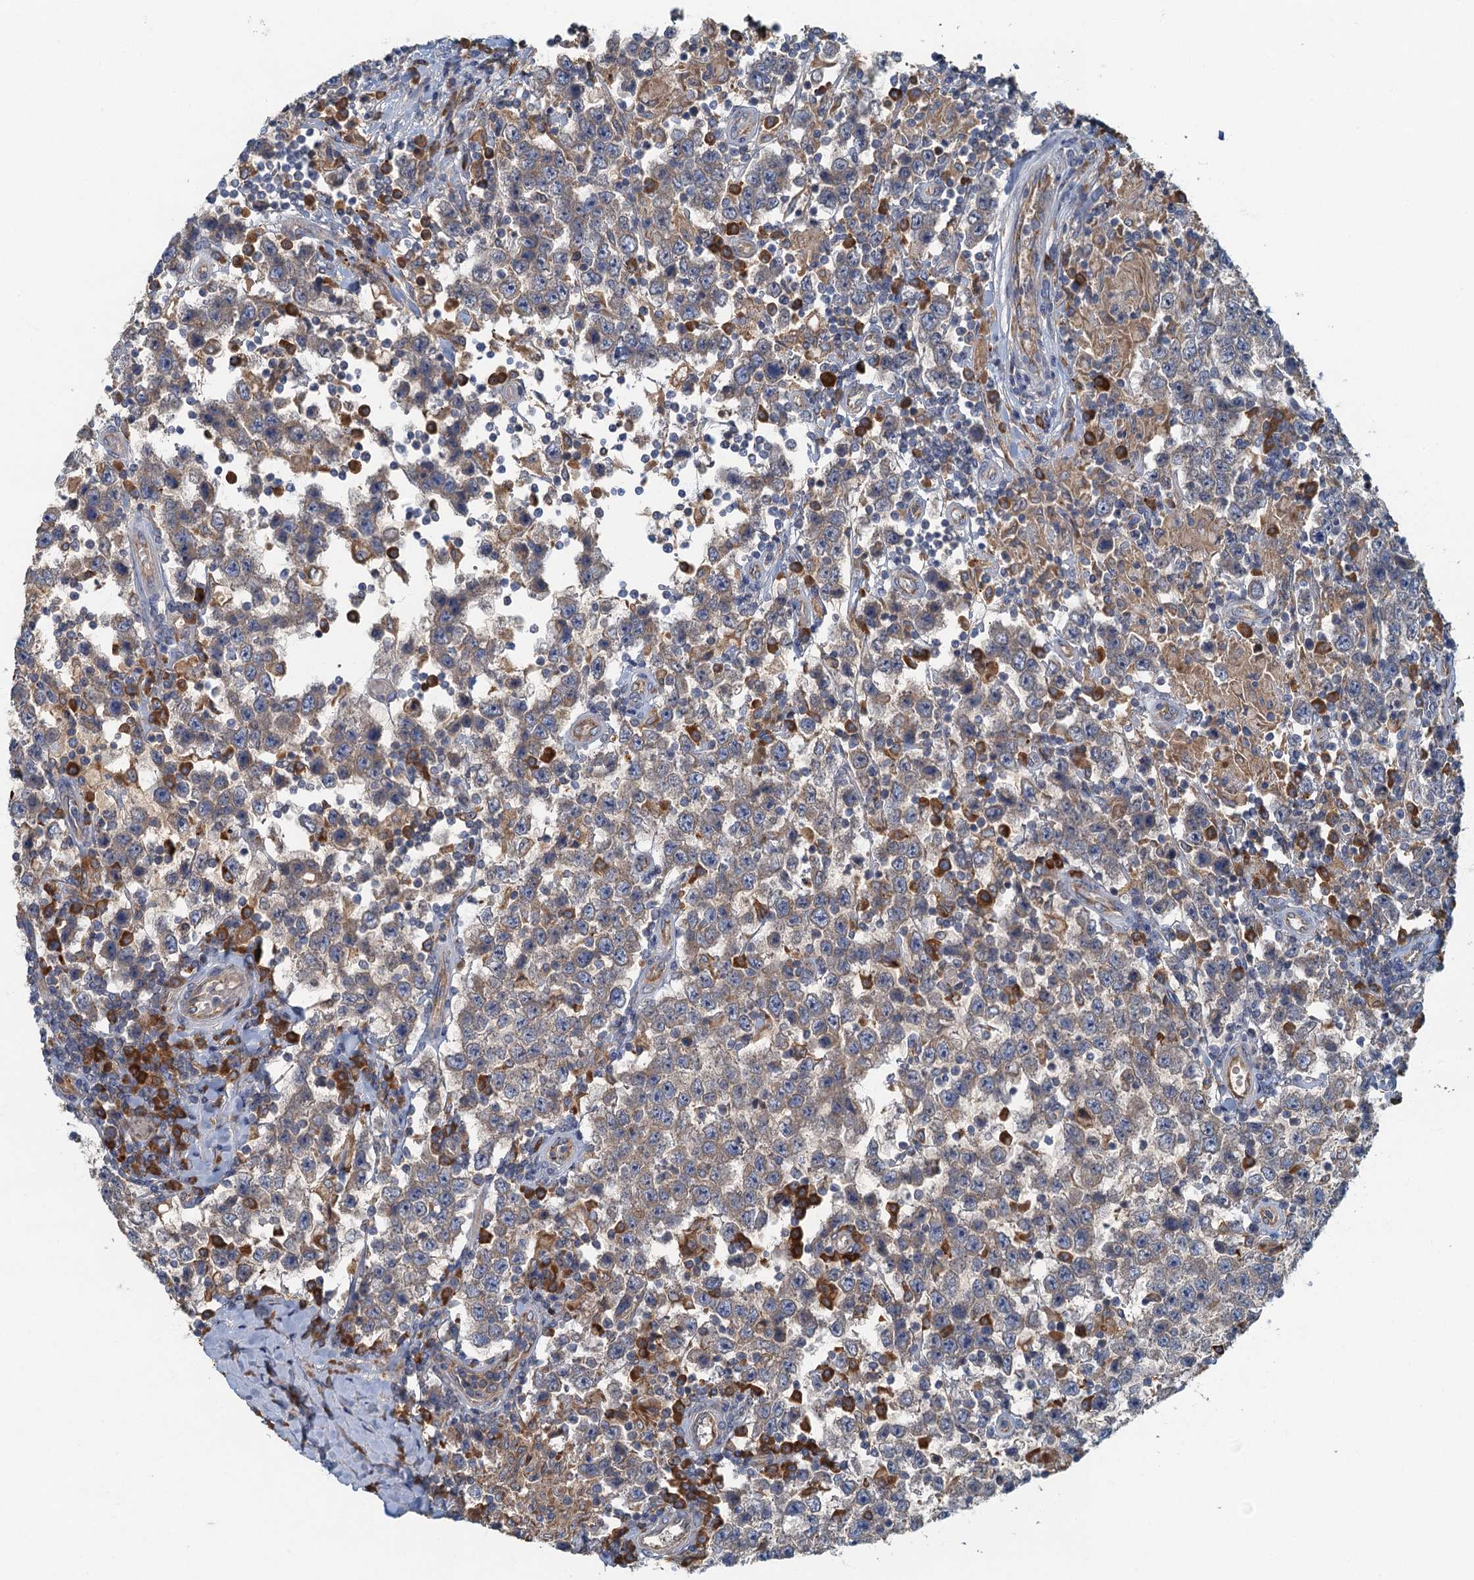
{"staining": {"intensity": "weak", "quantity": "<25%", "location": "cytoplasmic/membranous"}, "tissue": "testis cancer", "cell_type": "Tumor cells", "image_type": "cancer", "snomed": [{"axis": "morphology", "description": "Normal tissue, NOS"}, {"axis": "morphology", "description": "Urothelial carcinoma, High grade"}, {"axis": "morphology", "description": "Seminoma, NOS"}, {"axis": "morphology", "description": "Carcinoma, Embryonal, NOS"}, {"axis": "topography", "description": "Urinary bladder"}, {"axis": "topography", "description": "Testis"}], "caption": "An image of human testis cancer is negative for staining in tumor cells.", "gene": "SPDYC", "patient": {"sex": "male", "age": 41}}